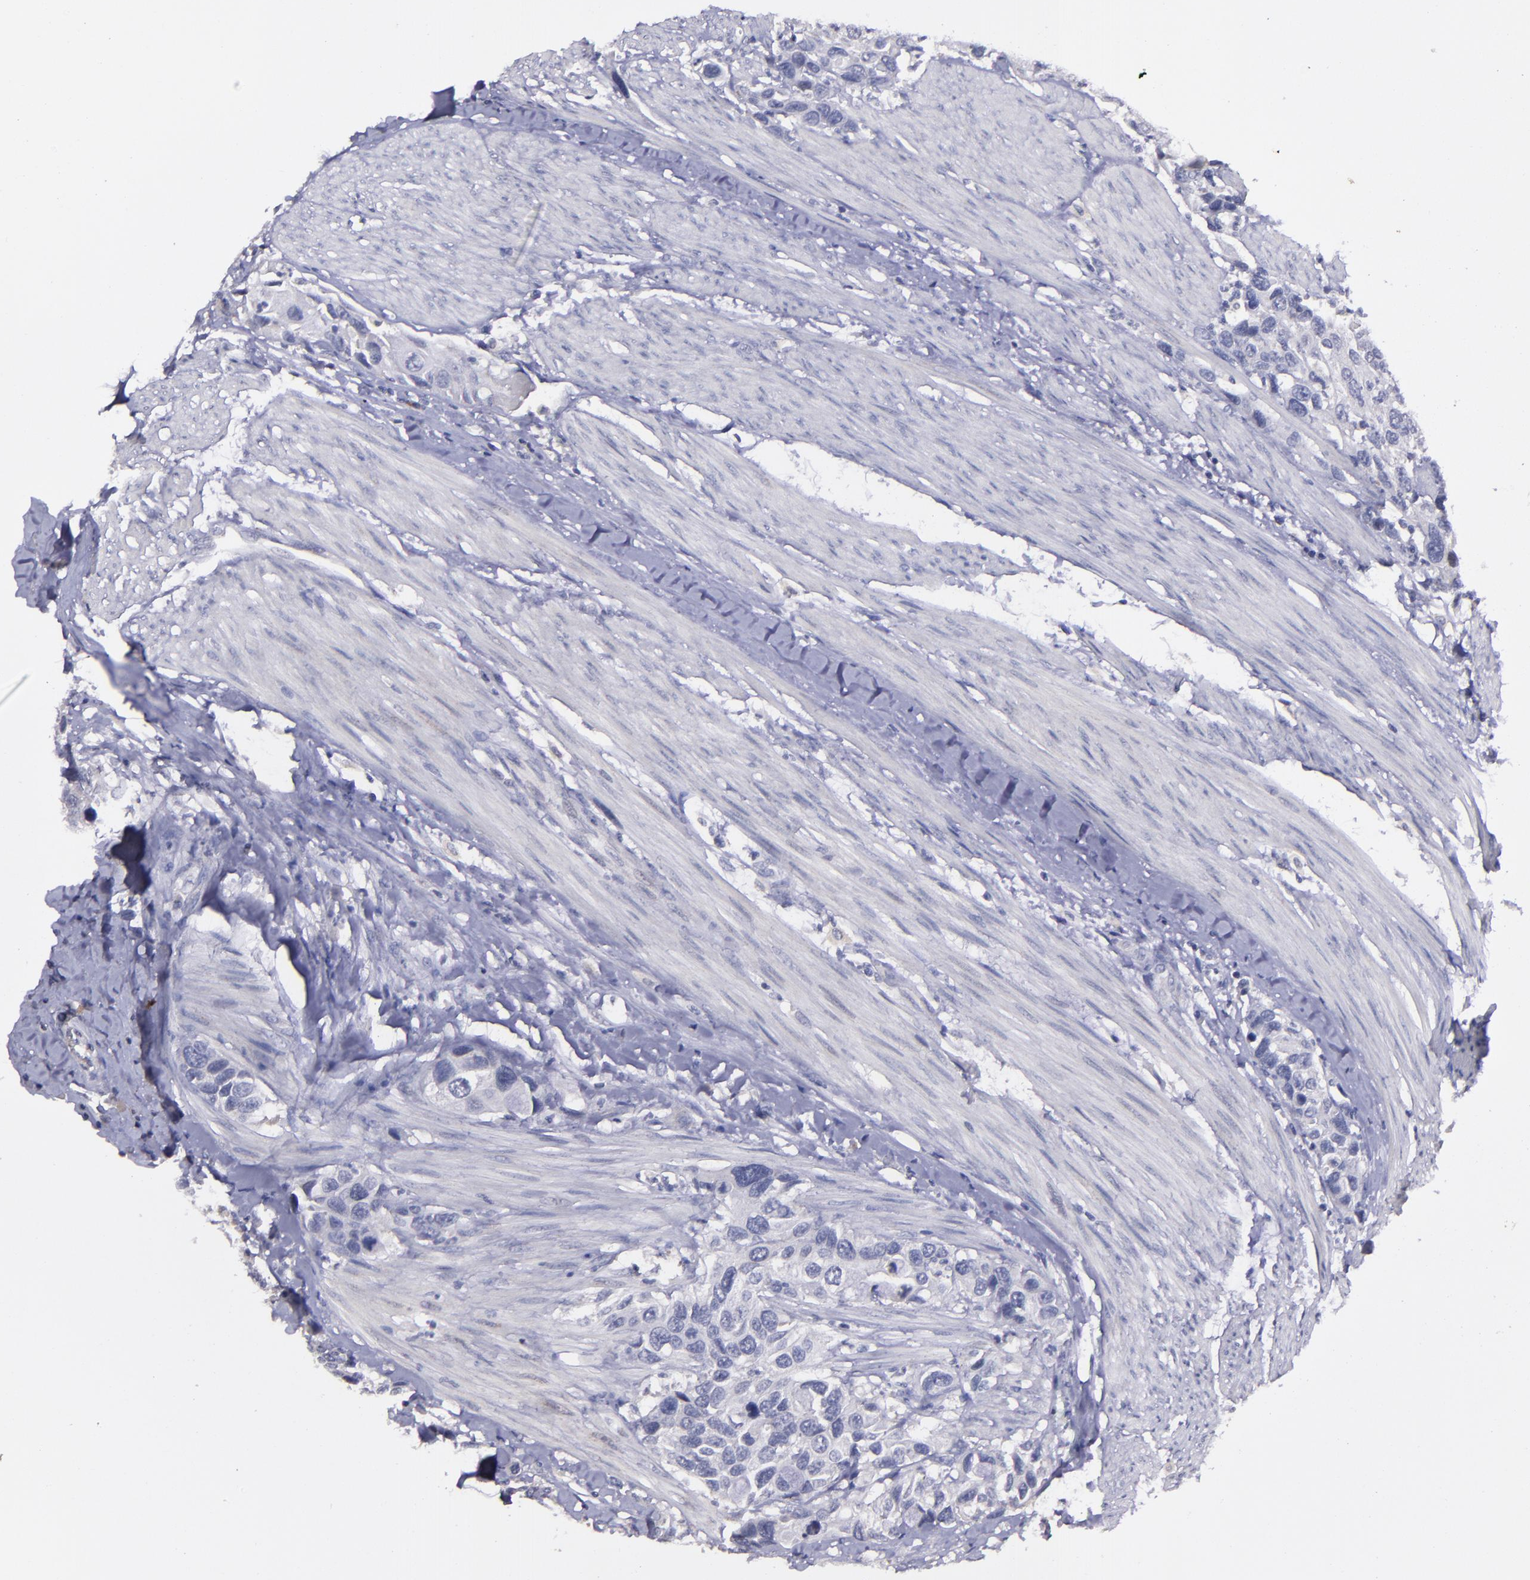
{"staining": {"intensity": "negative", "quantity": "none", "location": "none"}, "tissue": "urothelial cancer", "cell_type": "Tumor cells", "image_type": "cancer", "snomed": [{"axis": "morphology", "description": "Urothelial carcinoma, High grade"}, {"axis": "topography", "description": "Urinary bladder"}], "caption": "An IHC image of urothelial carcinoma (high-grade) is shown. There is no staining in tumor cells of urothelial carcinoma (high-grade).", "gene": "MASP1", "patient": {"sex": "male", "age": 66}}